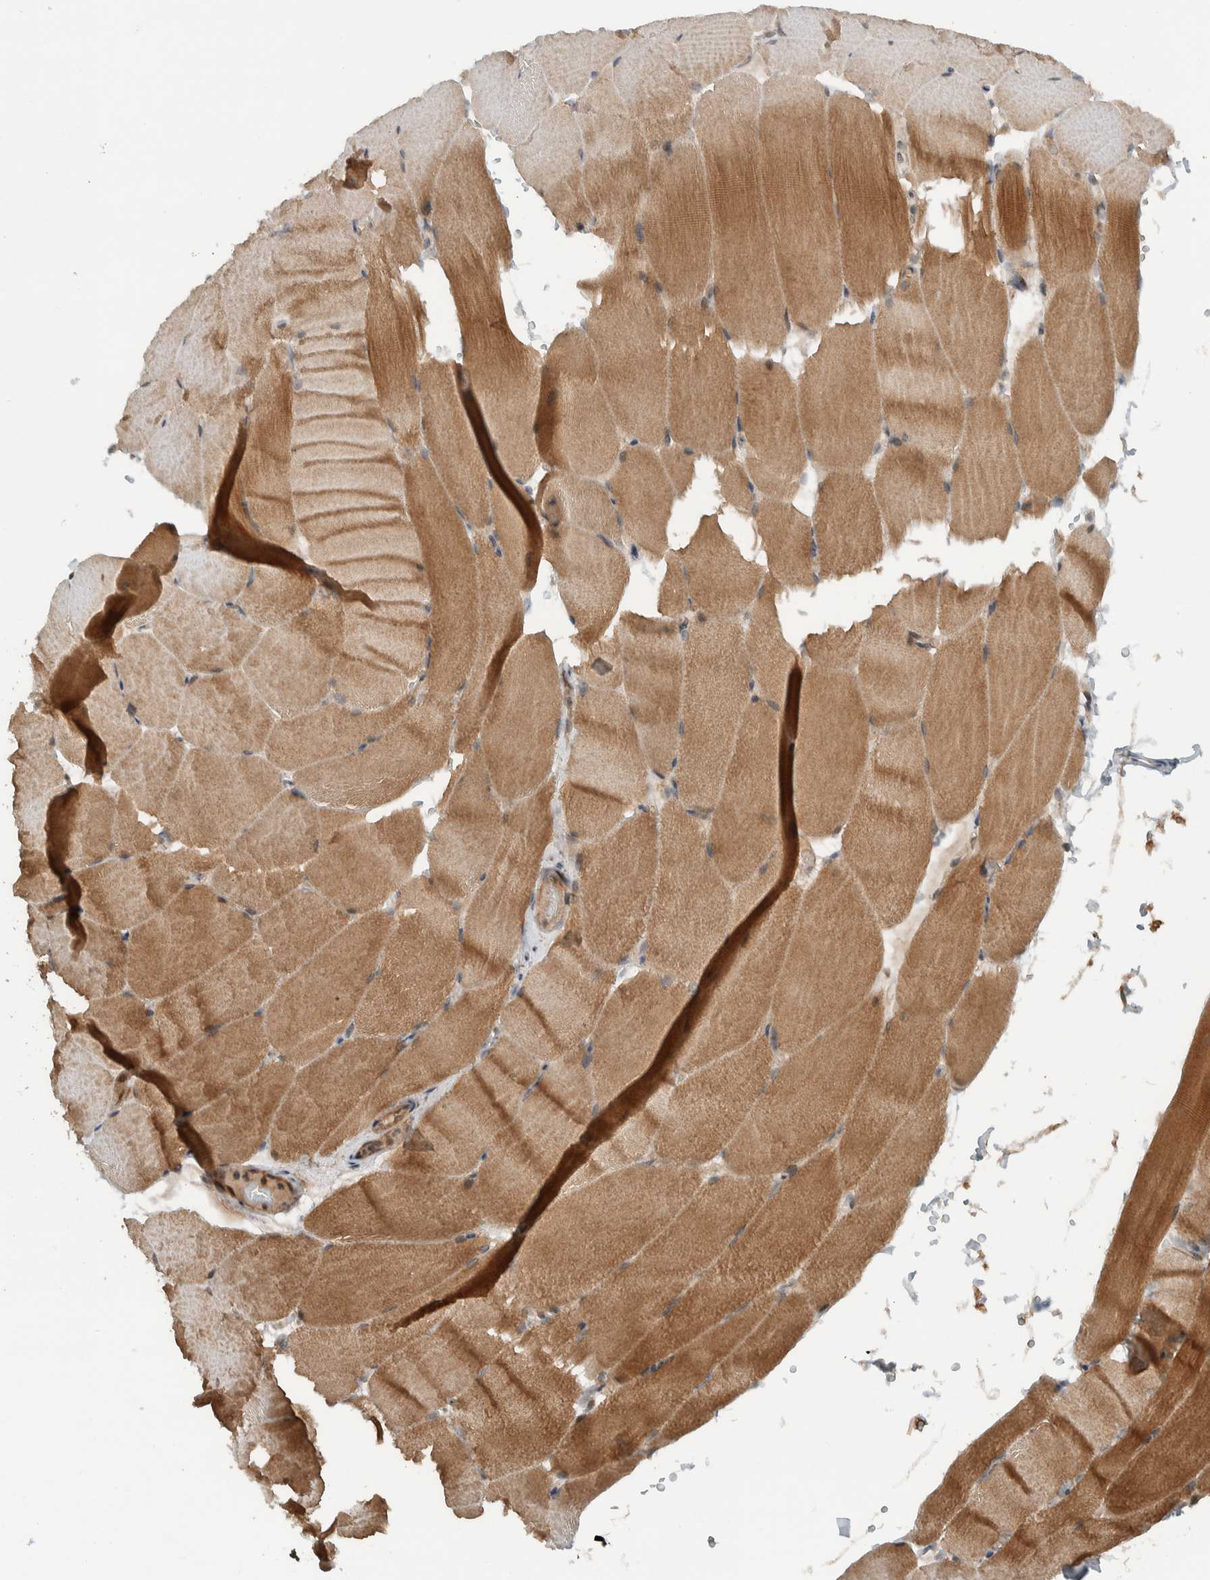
{"staining": {"intensity": "moderate", "quantity": ">75%", "location": "cytoplasmic/membranous"}, "tissue": "skeletal muscle", "cell_type": "Myocytes", "image_type": "normal", "snomed": [{"axis": "morphology", "description": "Normal tissue, NOS"}, {"axis": "topography", "description": "Skeletal muscle"}, {"axis": "topography", "description": "Parathyroid gland"}], "caption": "The immunohistochemical stain shows moderate cytoplasmic/membranous positivity in myocytes of benign skeletal muscle.", "gene": "KLHL6", "patient": {"sex": "female", "age": 37}}